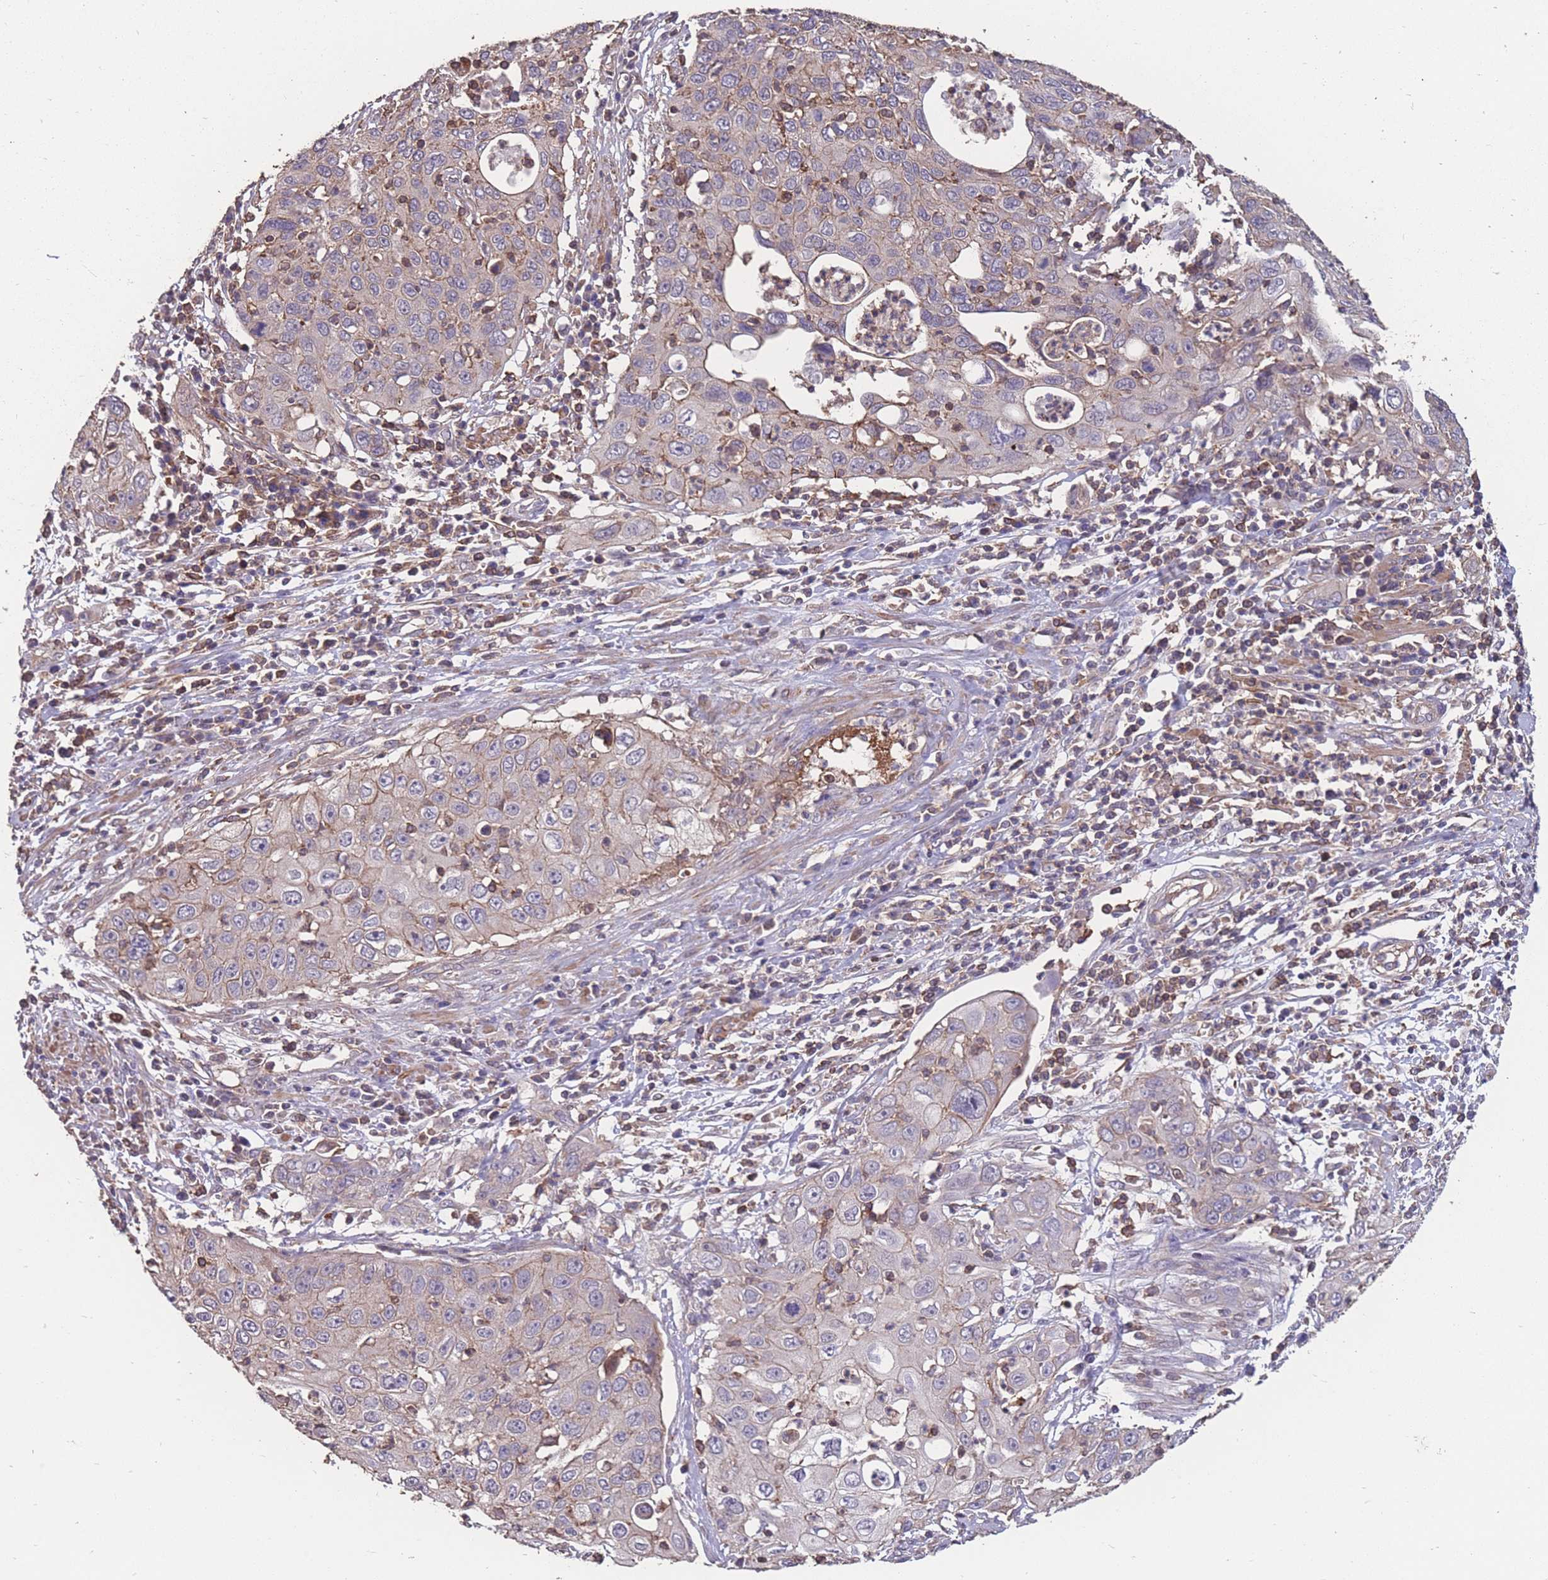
{"staining": {"intensity": "negative", "quantity": "none", "location": "none"}, "tissue": "cervical cancer", "cell_type": "Tumor cells", "image_type": "cancer", "snomed": [{"axis": "morphology", "description": "Squamous cell carcinoma, NOS"}, {"axis": "topography", "description": "Cervix"}], "caption": "This is a histopathology image of IHC staining of cervical squamous cell carcinoma, which shows no staining in tumor cells.", "gene": "NUDT21", "patient": {"sex": "female", "age": 36}}